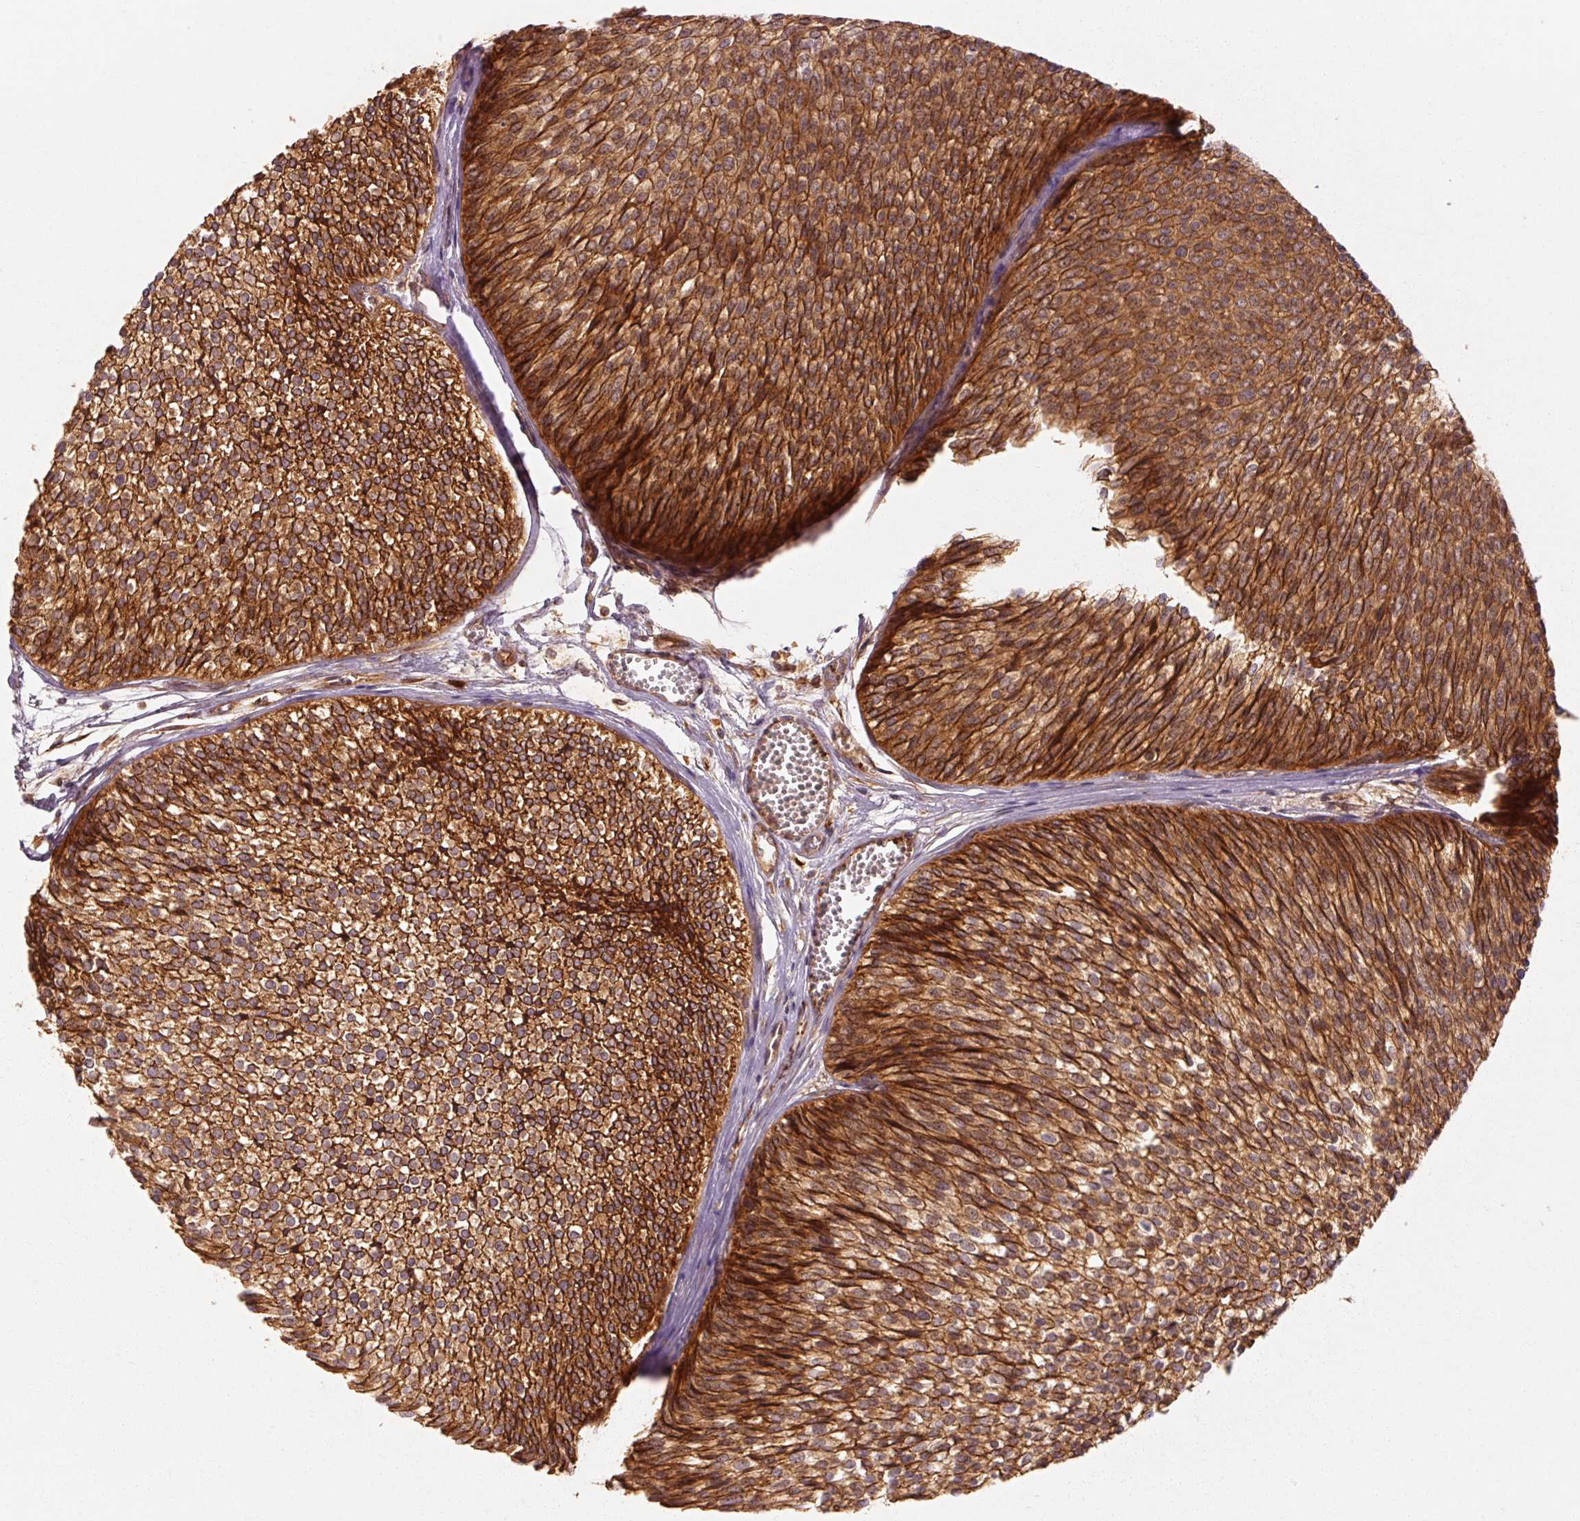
{"staining": {"intensity": "strong", "quantity": ">75%", "location": "cytoplasmic/membranous"}, "tissue": "urothelial cancer", "cell_type": "Tumor cells", "image_type": "cancer", "snomed": [{"axis": "morphology", "description": "Urothelial carcinoma, Low grade"}, {"axis": "topography", "description": "Urinary bladder"}], "caption": "IHC micrograph of urothelial carcinoma (low-grade) stained for a protein (brown), which displays high levels of strong cytoplasmic/membranous expression in approximately >75% of tumor cells.", "gene": "CTNNA1", "patient": {"sex": "male", "age": 91}}